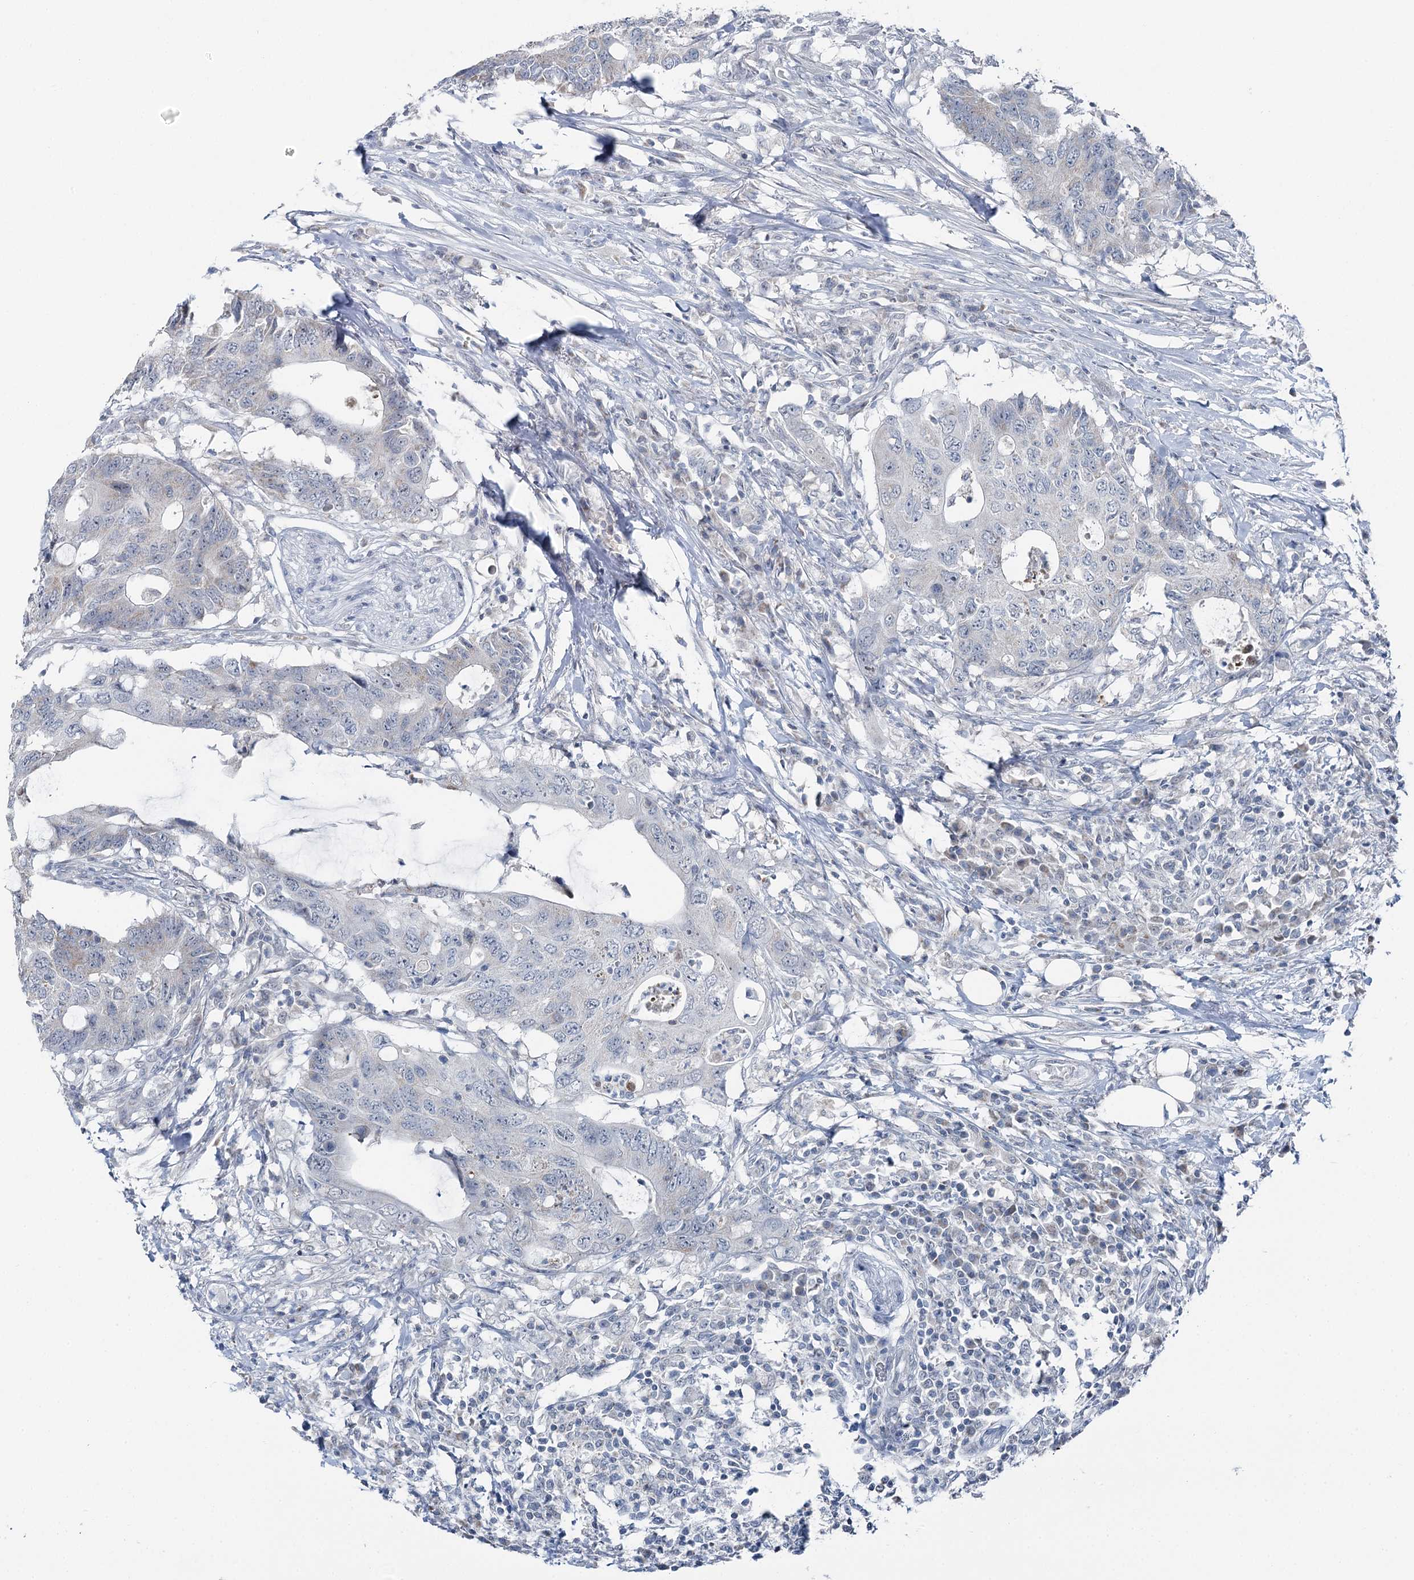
{"staining": {"intensity": "negative", "quantity": "none", "location": "none"}, "tissue": "colorectal cancer", "cell_type": "Tumor cells", "image_type": "cancer", "snomed": [{"axis": "morphology", "description": "Adenocarcinoma, NOS"}, {"axis": "topography", "description": "Colon"}], "caption": "A high-resolution micrograph shows immunohistochemistry (IHC) staining of colorectal cancer (adenocarcinoma), which demonstrates no significant positivity in tumor cells. The staining is performed using DAB (3,3'-diaminobenzidine) brown chromogen with nuclei counter-stained in using hematoxylin.", "gene": "STEEP1", "patient": {"sex": "male", "age": 71}}